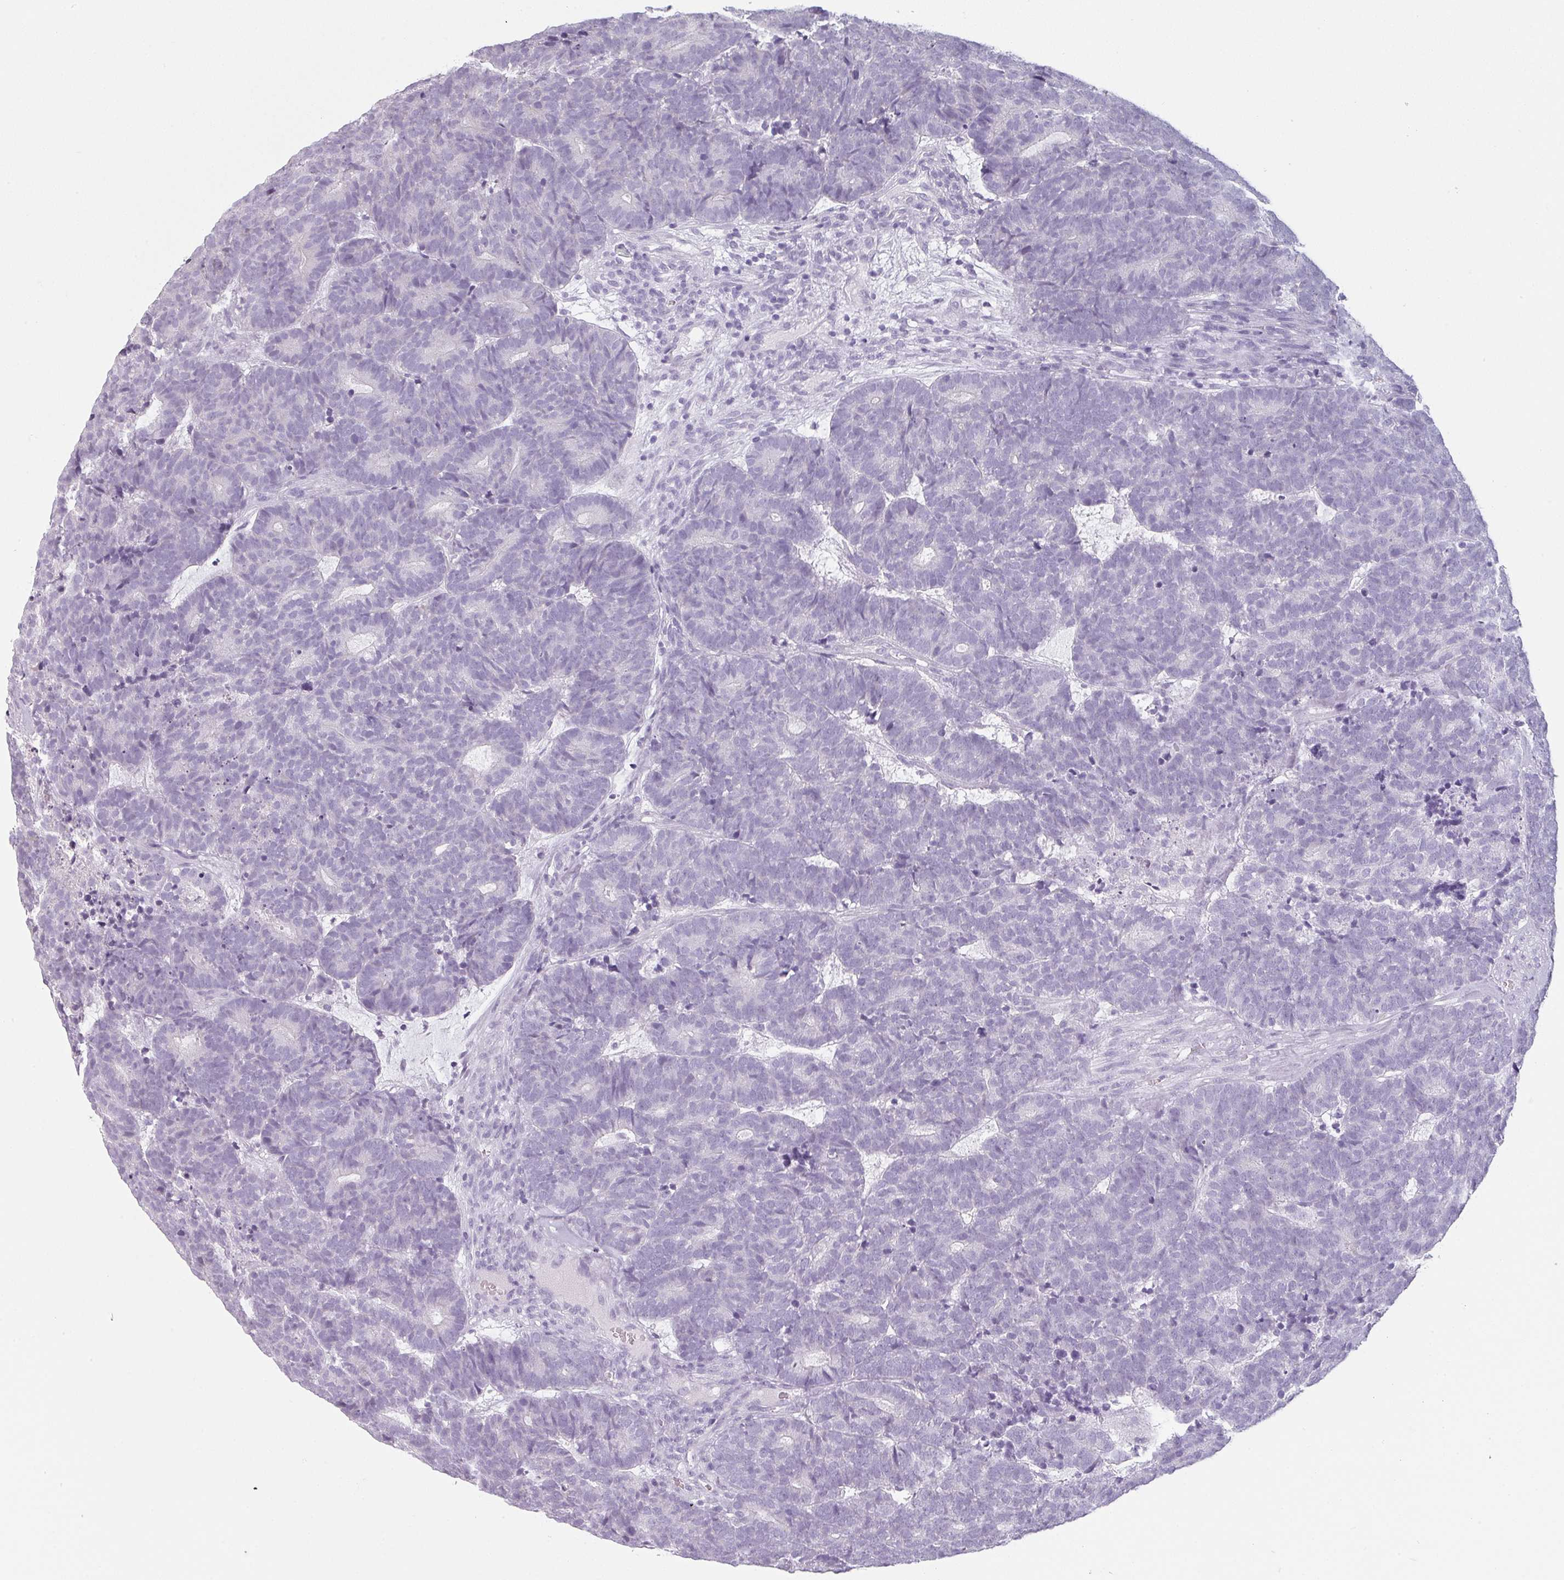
{"staining": {"intensity": "negative", "quantity": "none", "location": "none"}, "tissue": "head and neck cancer", "cell_type": "Tumor cells", "image_type": "cancer", "snomed": [{"axis": "morphology", "description": "Adenocarcinoma, NOS"}, {"axis": "topography", "description": "Head-Neck"}], "caption": "Immunohistochemistry (IHC) of head and neck cancer (adenocarcinoma) shows no staining in tumor cells.", "gene": "SFTPA1", "patient": {"sex": "female", "age": 81}}